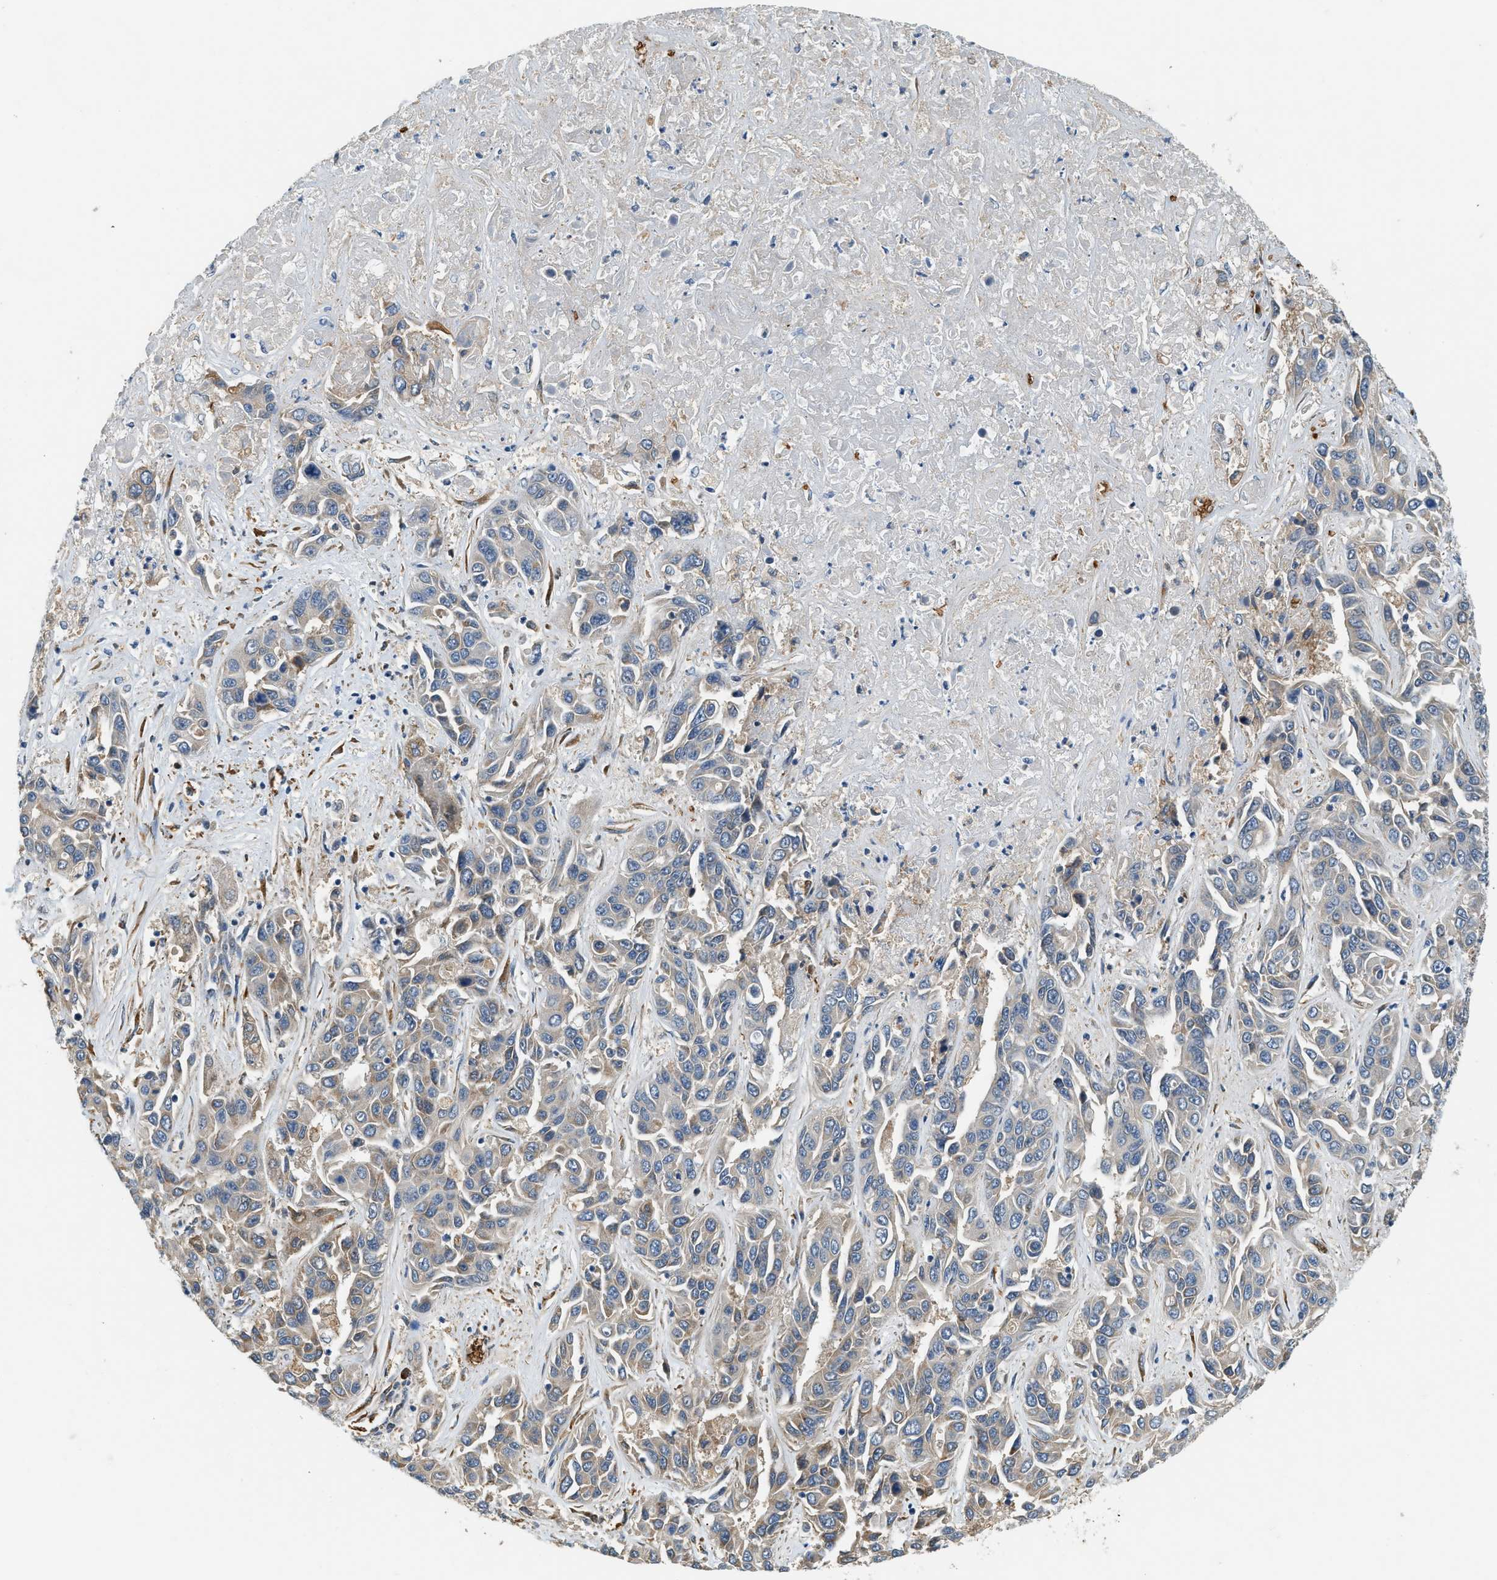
{"staining": {"intensity": "weak", "quantity": "<25%", "location": "cytoplasmic/membranous"}, "tissue": "liver cancer", "cell_type": "Tumor cells", "image_type": "cancer", "snomed": [{"axis": "morphology", "description": "Cholangiocarcinoma"}, {"axis": "topography", "description": "Liver"}], "caption": "Immunohistochemistry (IHC) histopathology image of neoplastic tissue: human liver cancer (cholangiocarcinoma) stained with DAB exhibits no significant protein staining in tumor cells.", "gene": "CYTH2", "patient": {"sex": "female", "age": 52}}